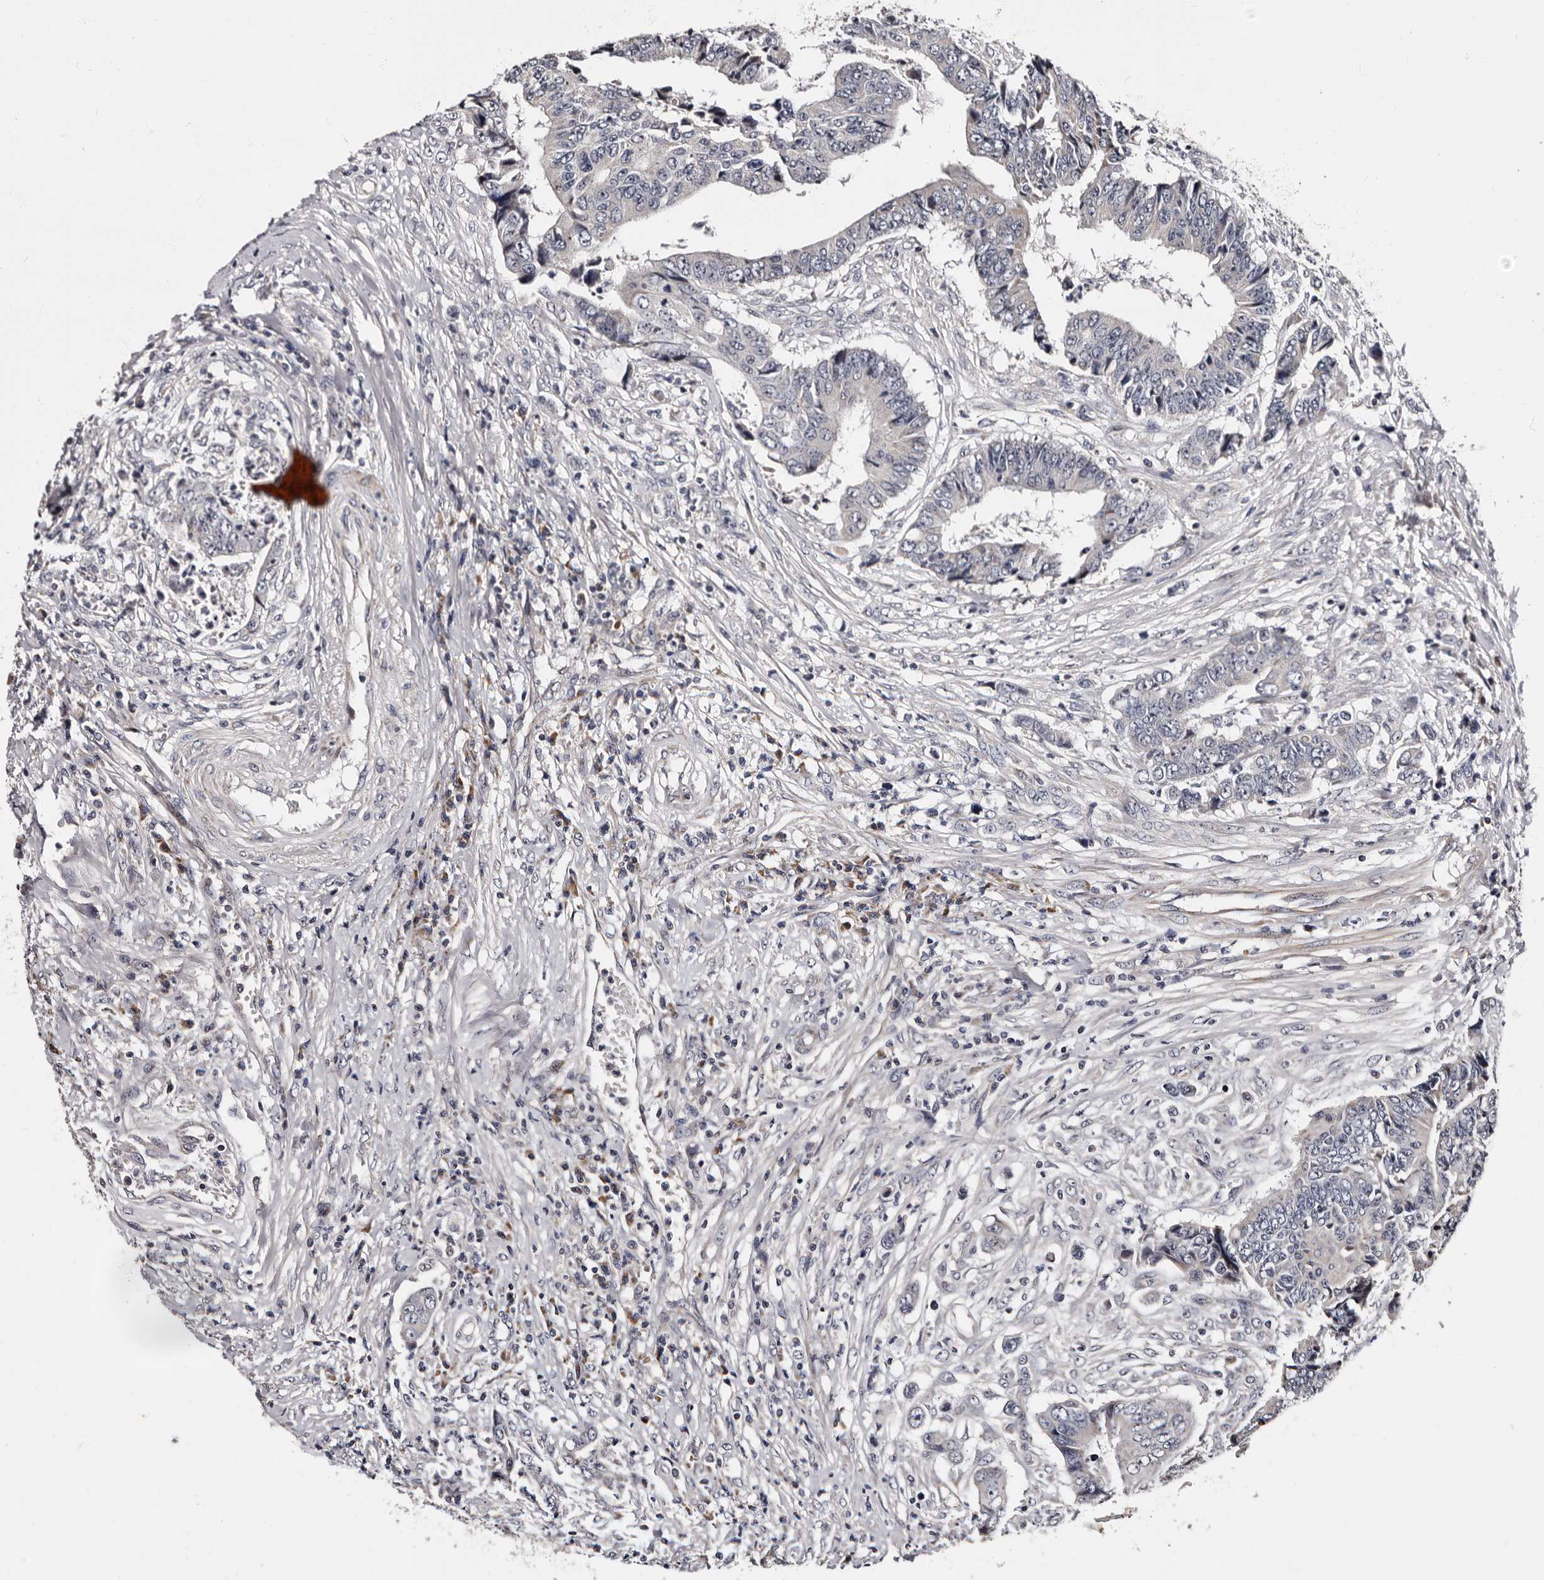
{"staining": {"intensity": "negative", "quantity": "none", "location": "none"}, "tissue": "colorectal cancer", "cell_type": "Tumor cells", "image_type": "cancer", "snomed": [{"axis": "morphology", "description": "Adenocarcinoma, NOS"}, {"axis": "topography", "description": "Rectum"}], "caption": "The immunohistochemistry image has no significant expression in tumor cells of colorectal cancer (adenocarcinoma) tissue. (DAB (3,3'-diaminobenzidine) immunohistochemistry with hematoxylin counter stain).", "gene": "TAF4B", "patient": {"sex": "male", "age": 84}}